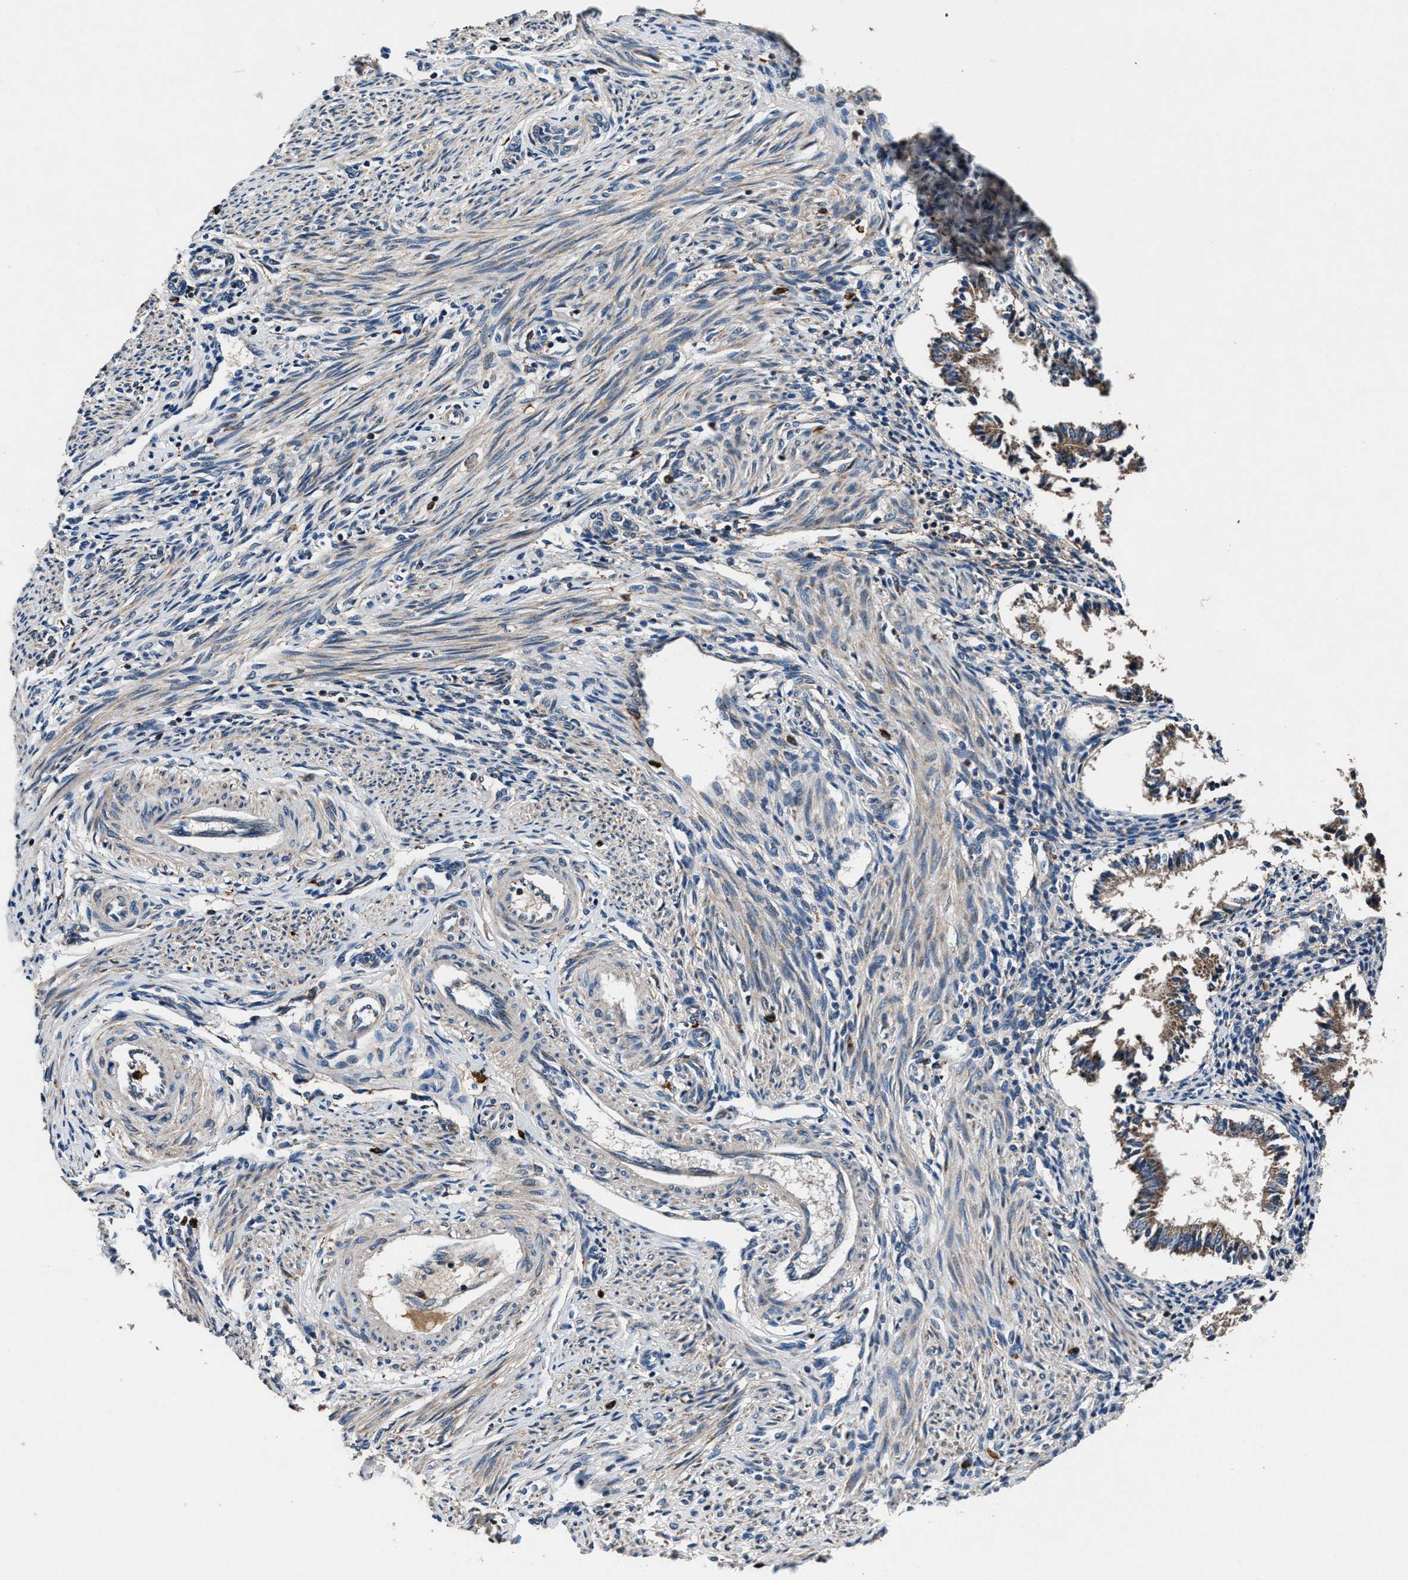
{"staining": {"intensity": "weak", "quantity": "<25%", "location": "cytoplasmic/membranous"}, "tissue": "endometrium", "cell_type": "Cells in endometrial stroma", "image_type": "normal", "snomed": [{"axis": "morphology", "description": "Normal tissue, NOS"}, {"axis": "topography", "description": "Endometrium"}], "caption": "Protein analysis of unremarkable endometrium exhibits no significant staining in cells in endometrial stroma.", "gene": "FAM221A", "patient": {"sex": "female", "age": 42}}